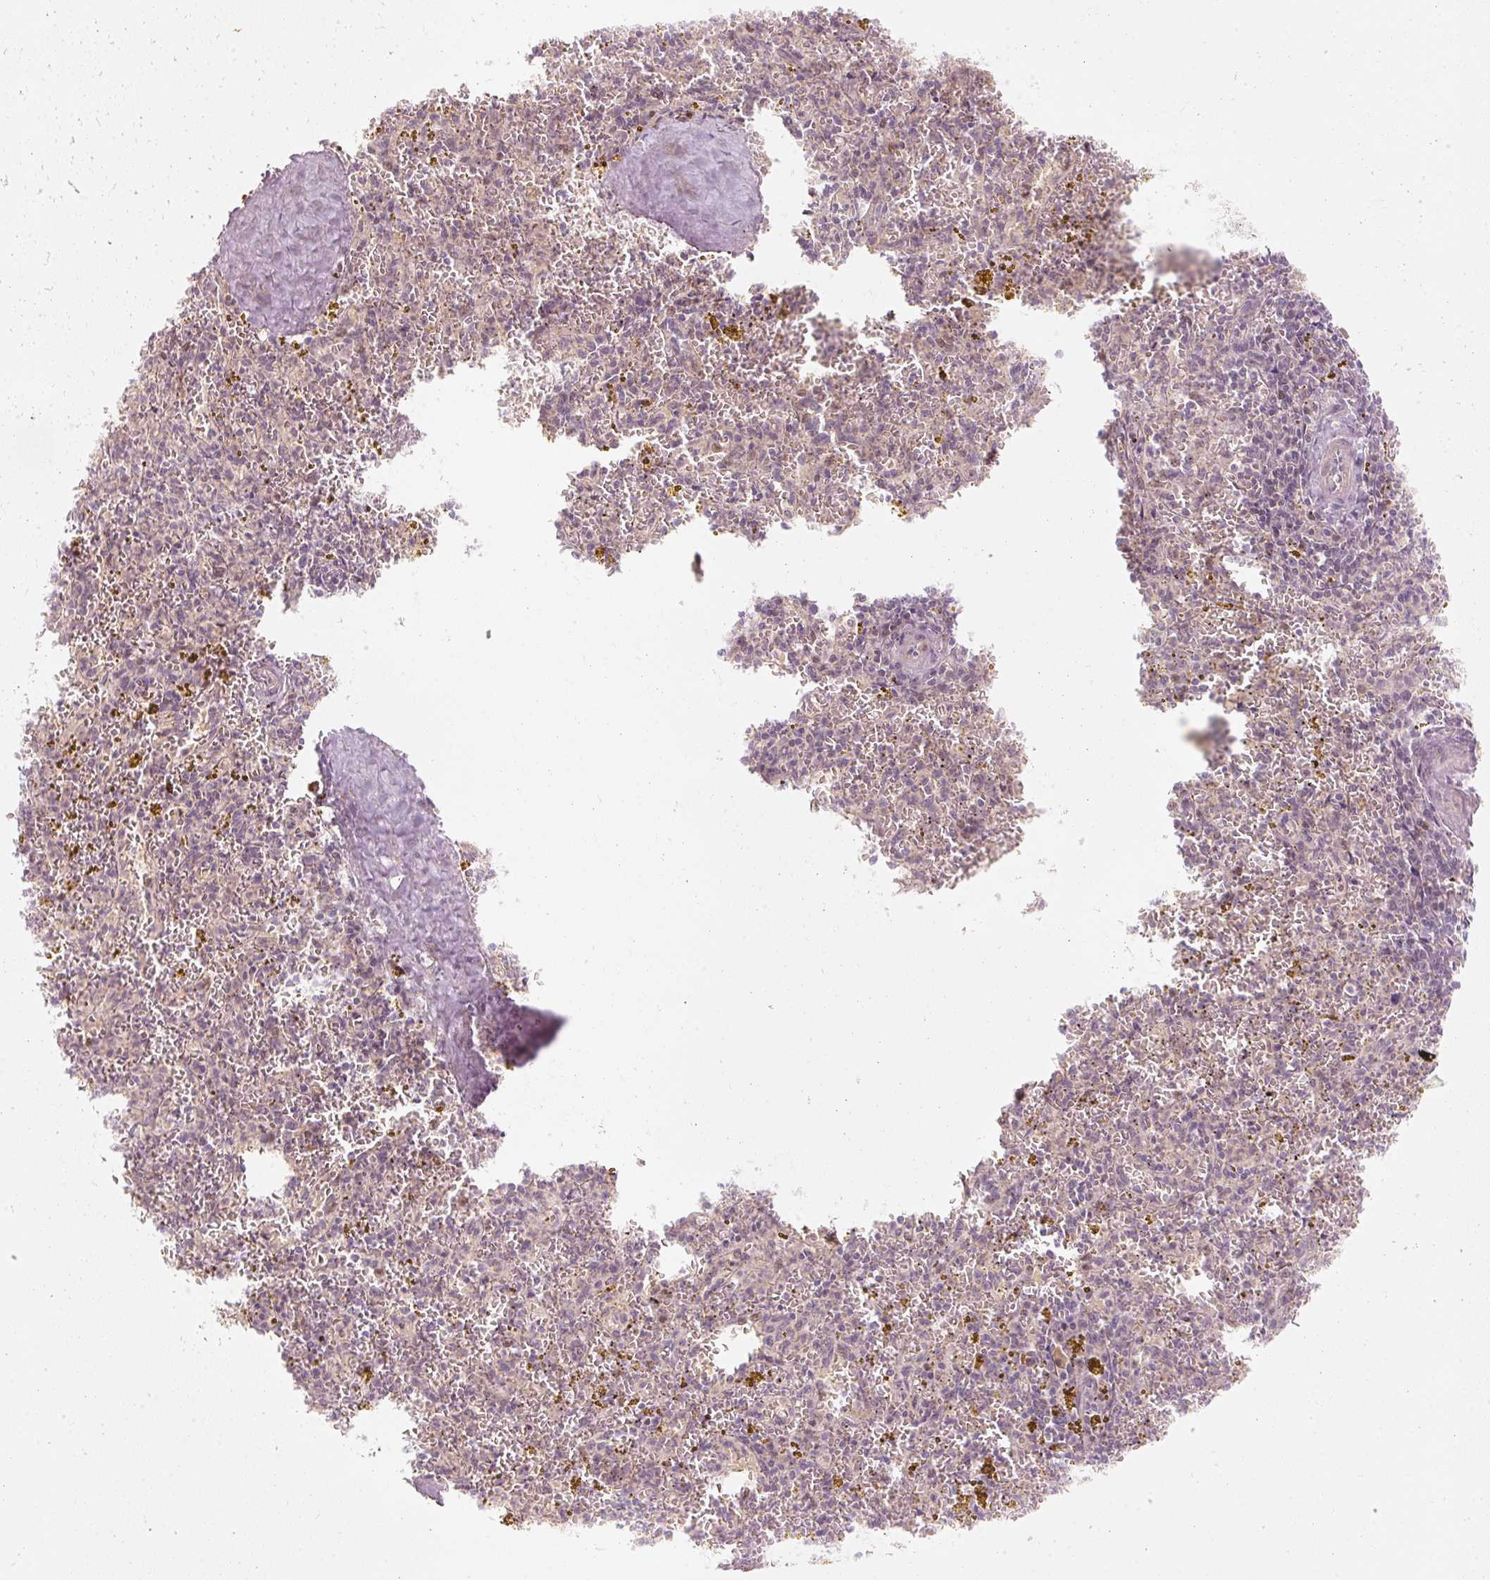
{"staining": {"intensity": "negative", "quantity": "none", "location": "none"}, "tissue": "spleen", "cell_type": "Cells in red pulp", "image_type": "normal", "snomed": [{"axis": "morphology", "description": "Normal tissue, NOS"}, {"axis": "topography", "description": "Spleen"}], "caption": "Image shows no significant protein expression in cells in red pulp of normal spleen.", "gene": "DAPP1", "patient": {"sex": "male", "age": 57}}